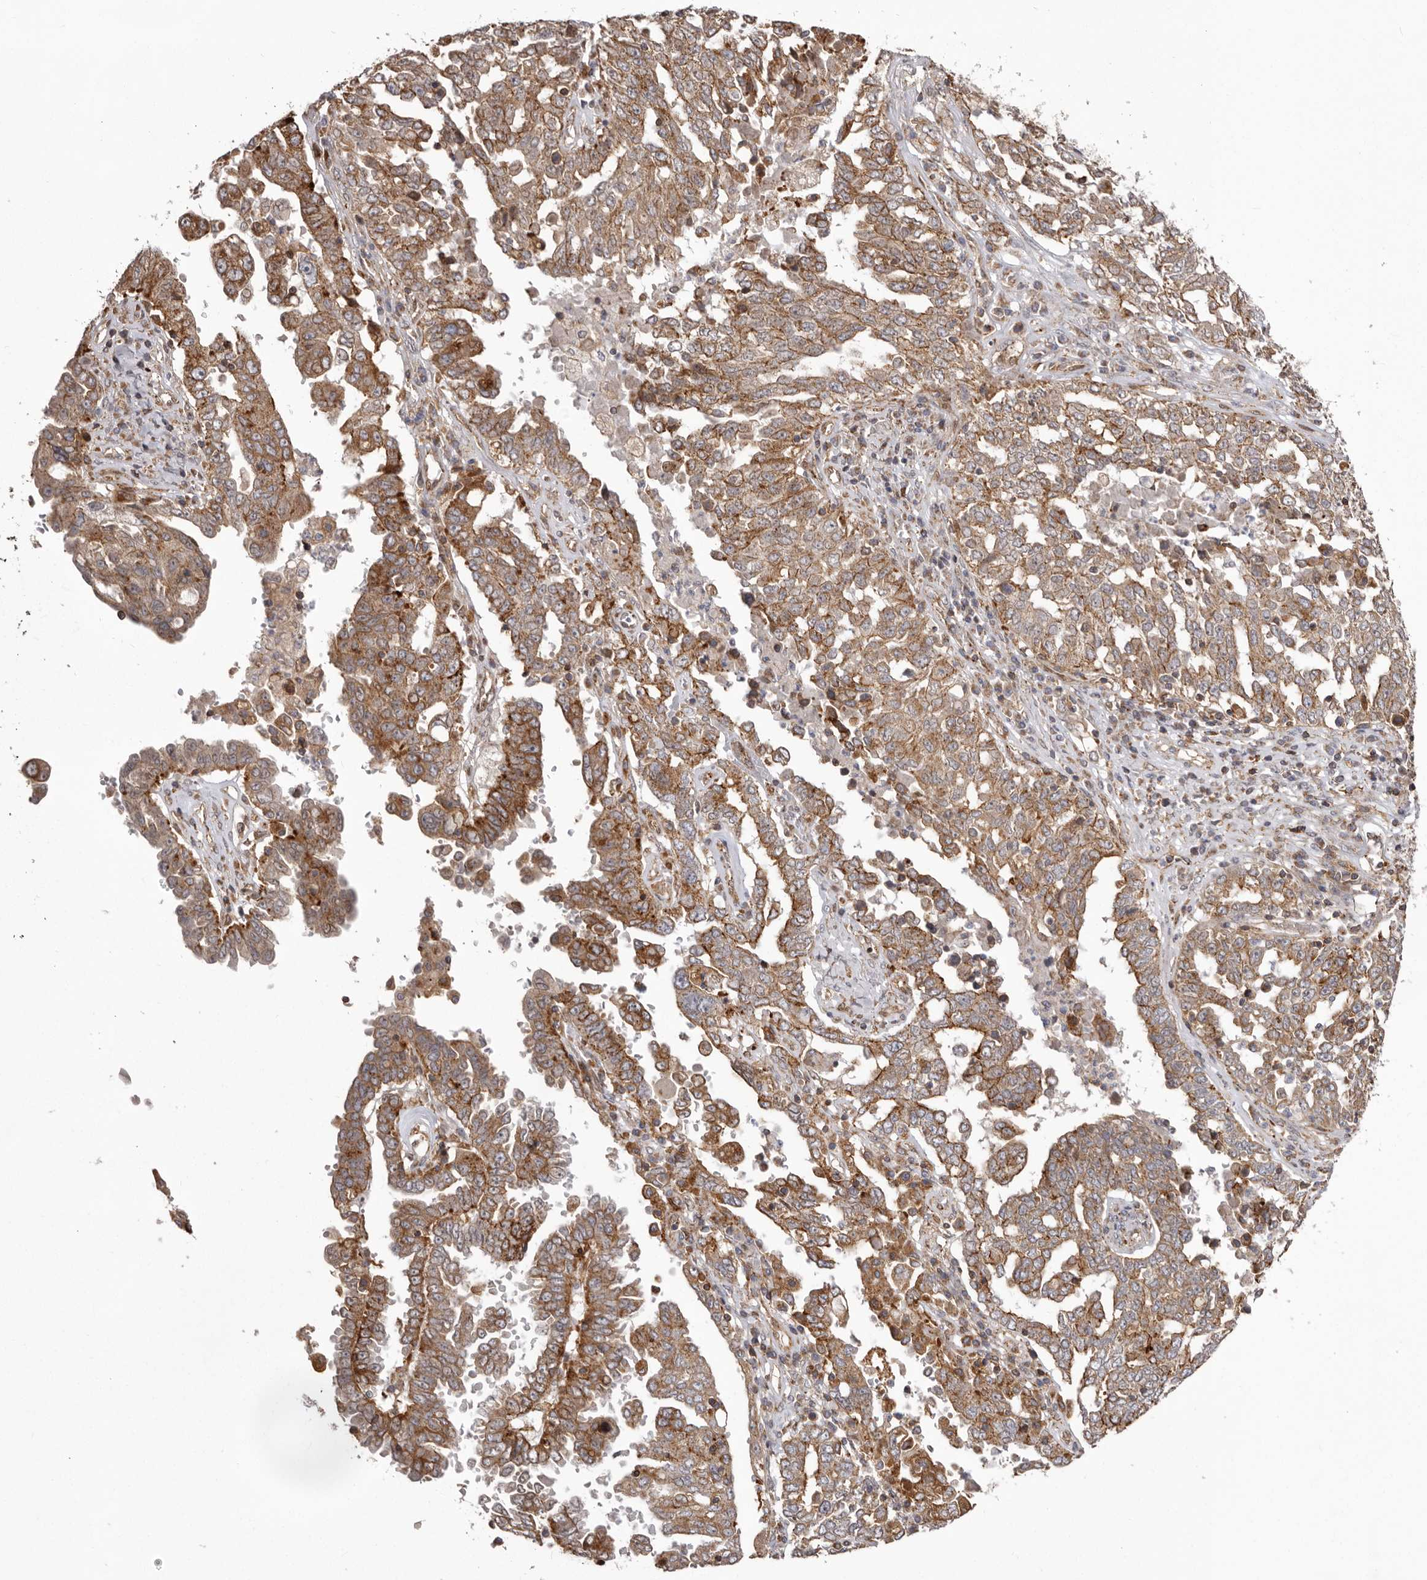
{"staining": {"intensity": "moderate", "quantity": ">75%", "location": "cytoplasmic/membranous"}, "tissue": "ovarian cancer", "cell_type": "Tumor cells", "image_type": "cancer", "snomed": [{"axis": "morphology", "description": "Carcinoma, endometroid"}, {"axis": "topography", "description": "Ovary"}], "caption": "IHC of ovarian cancer (endometroid carcinoma) displays medium levels of moderate cytoplasmic/membranous expression in about >75% of tumor cells. The protein of interest is shown in brown color, while the nuclei are stained blue.", "gene": "NUP43", "patient": {"sex": "female", "age": 62}}